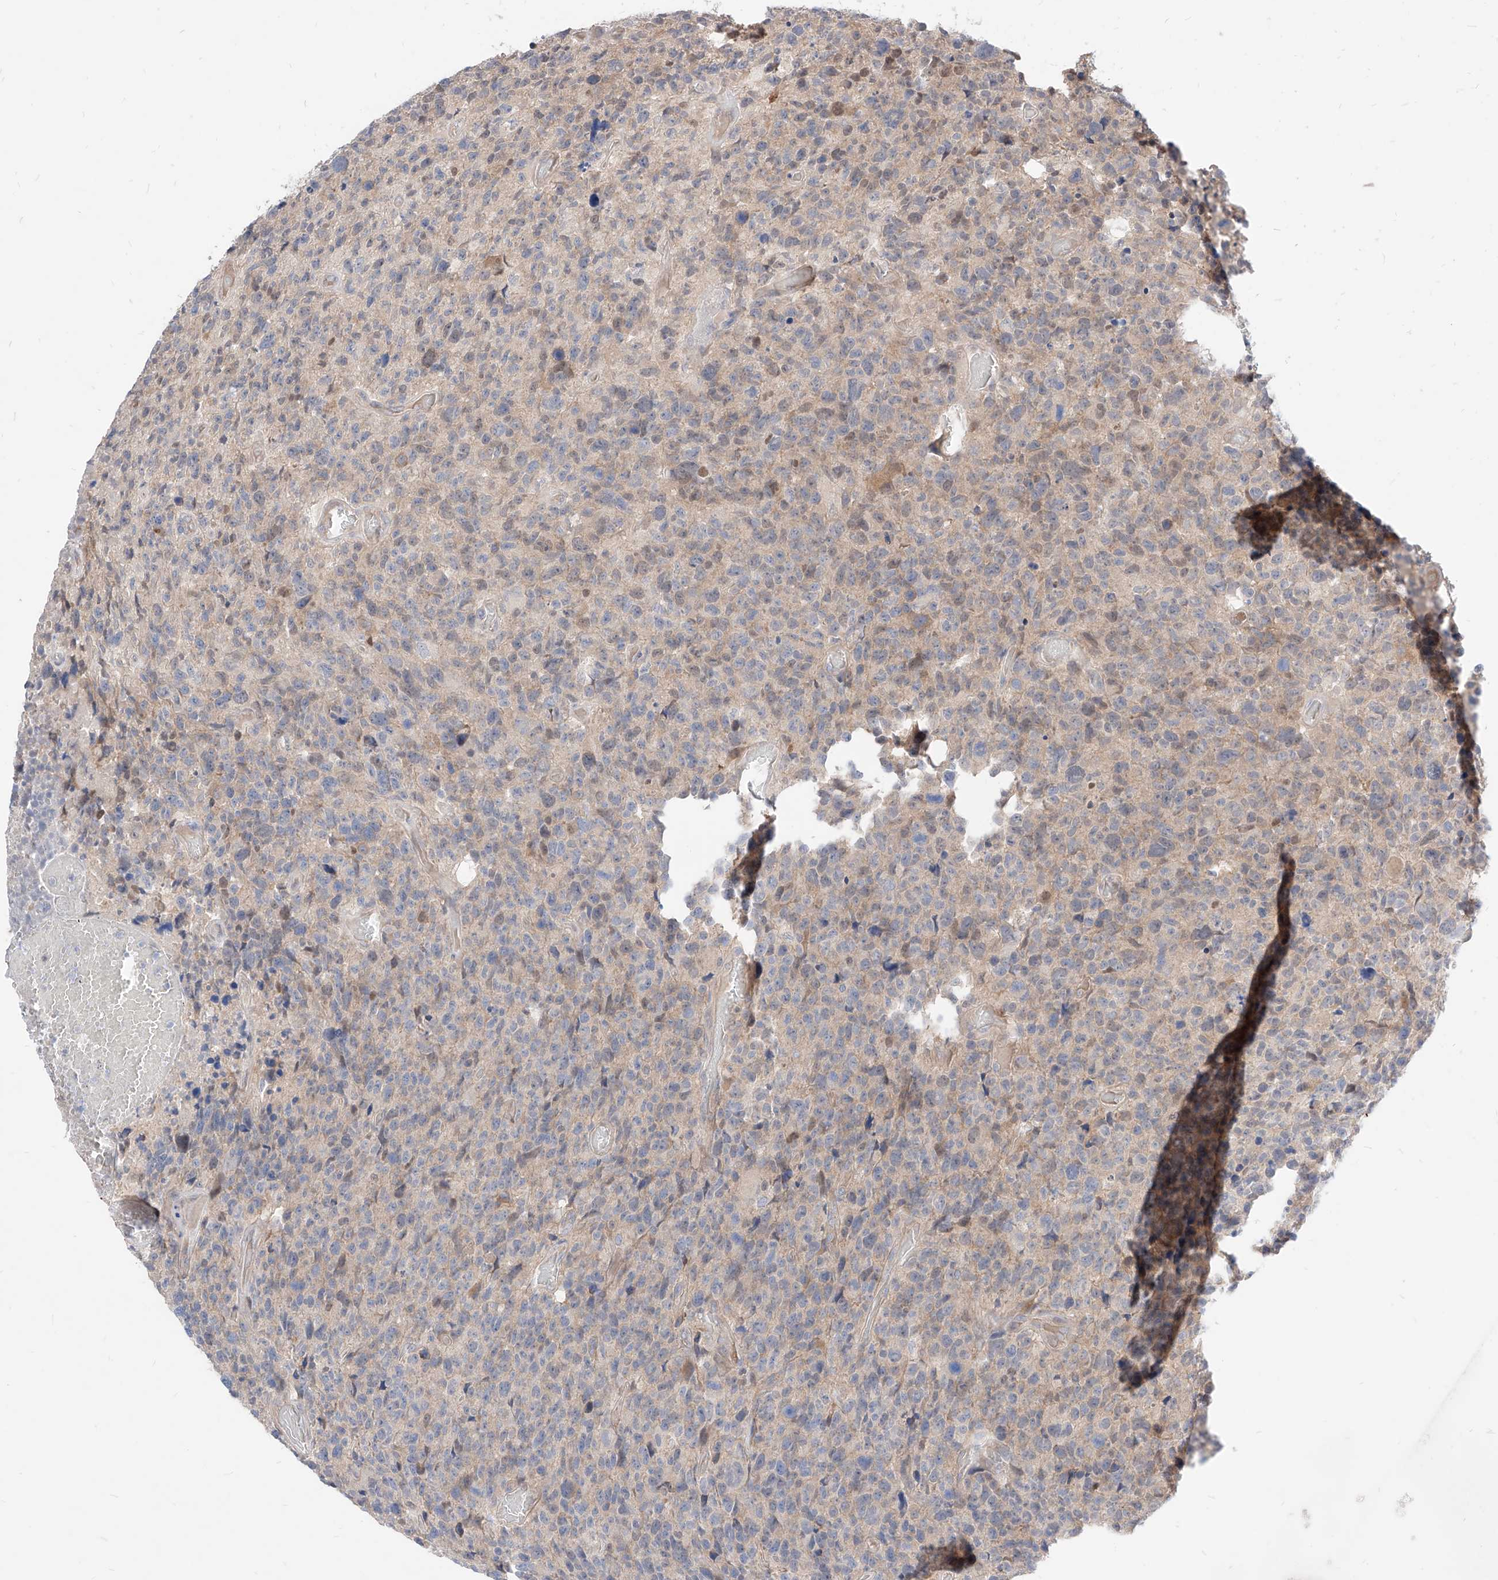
{"staining": {"intensity": "negative", "quantity": "none", "location": "none"}, "tissue": "glioma", "cell_type": "Tumor cells", "image_type": "cancer", "snomed": [{"axis": "morphology", "description": "Glioma, malignant, High grade"}, {"axis": "topography", "description": "Brain"}], "caption": "Tumor cells show no significant protein staining in glioma.", "gene": "TSNAX", "patient": {"sex": "male", "age": 69}}